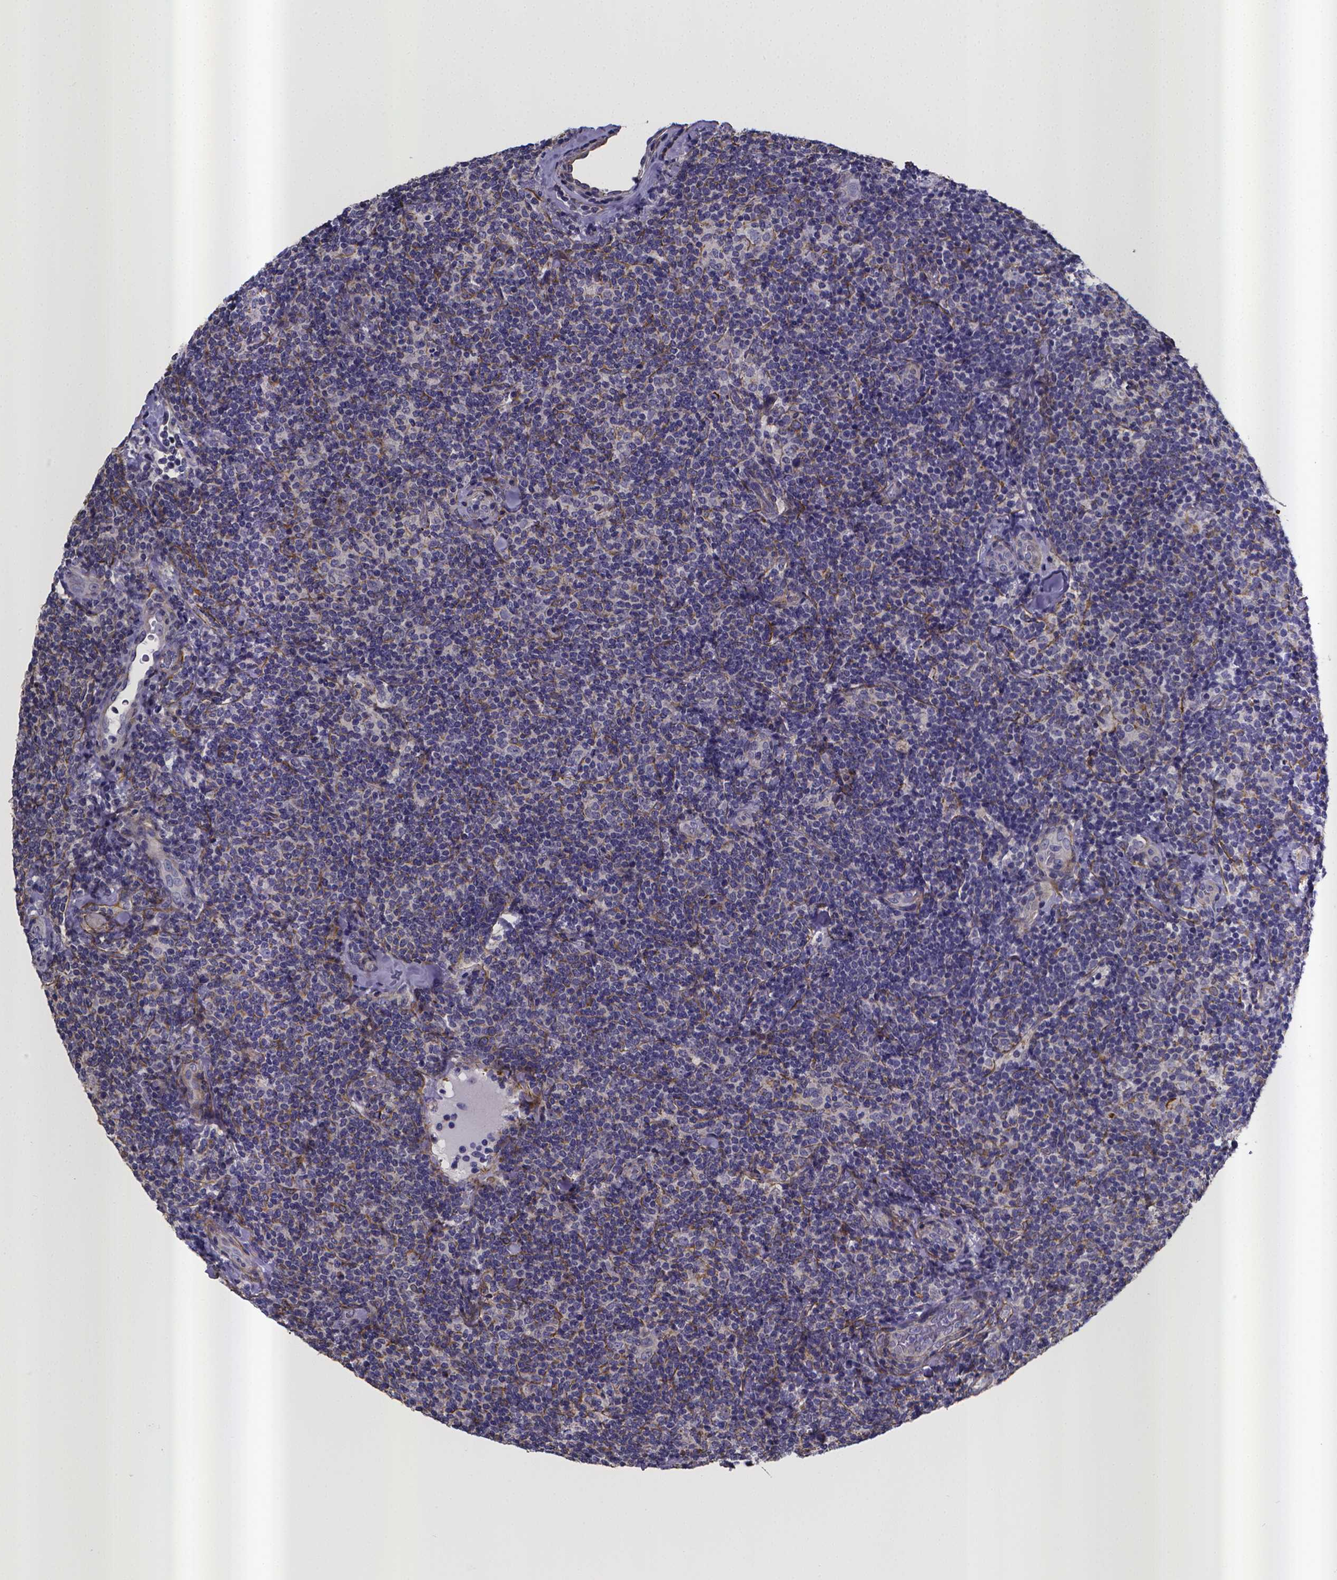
{"staining": {"intensity": "negative", "quantity": "none", "location": "none"}, "tissue": "lymphoma", "cell_type": "Tumor cells", "image_type": "cancer", "snomed": [{"axis": "morphology", "description": "Malignant lymphoma, non-Hodgkin's type, Low grade"}, {"axis": "topography", "description": "Lymph node"}], "caption": "Protein analysis of malignant lymphoma, non-Hodgkin's type (low-grade) reveals no significant expression in tumor cells.", "gene": "RERG", "patient": {"sex": "female", "age": 56}}